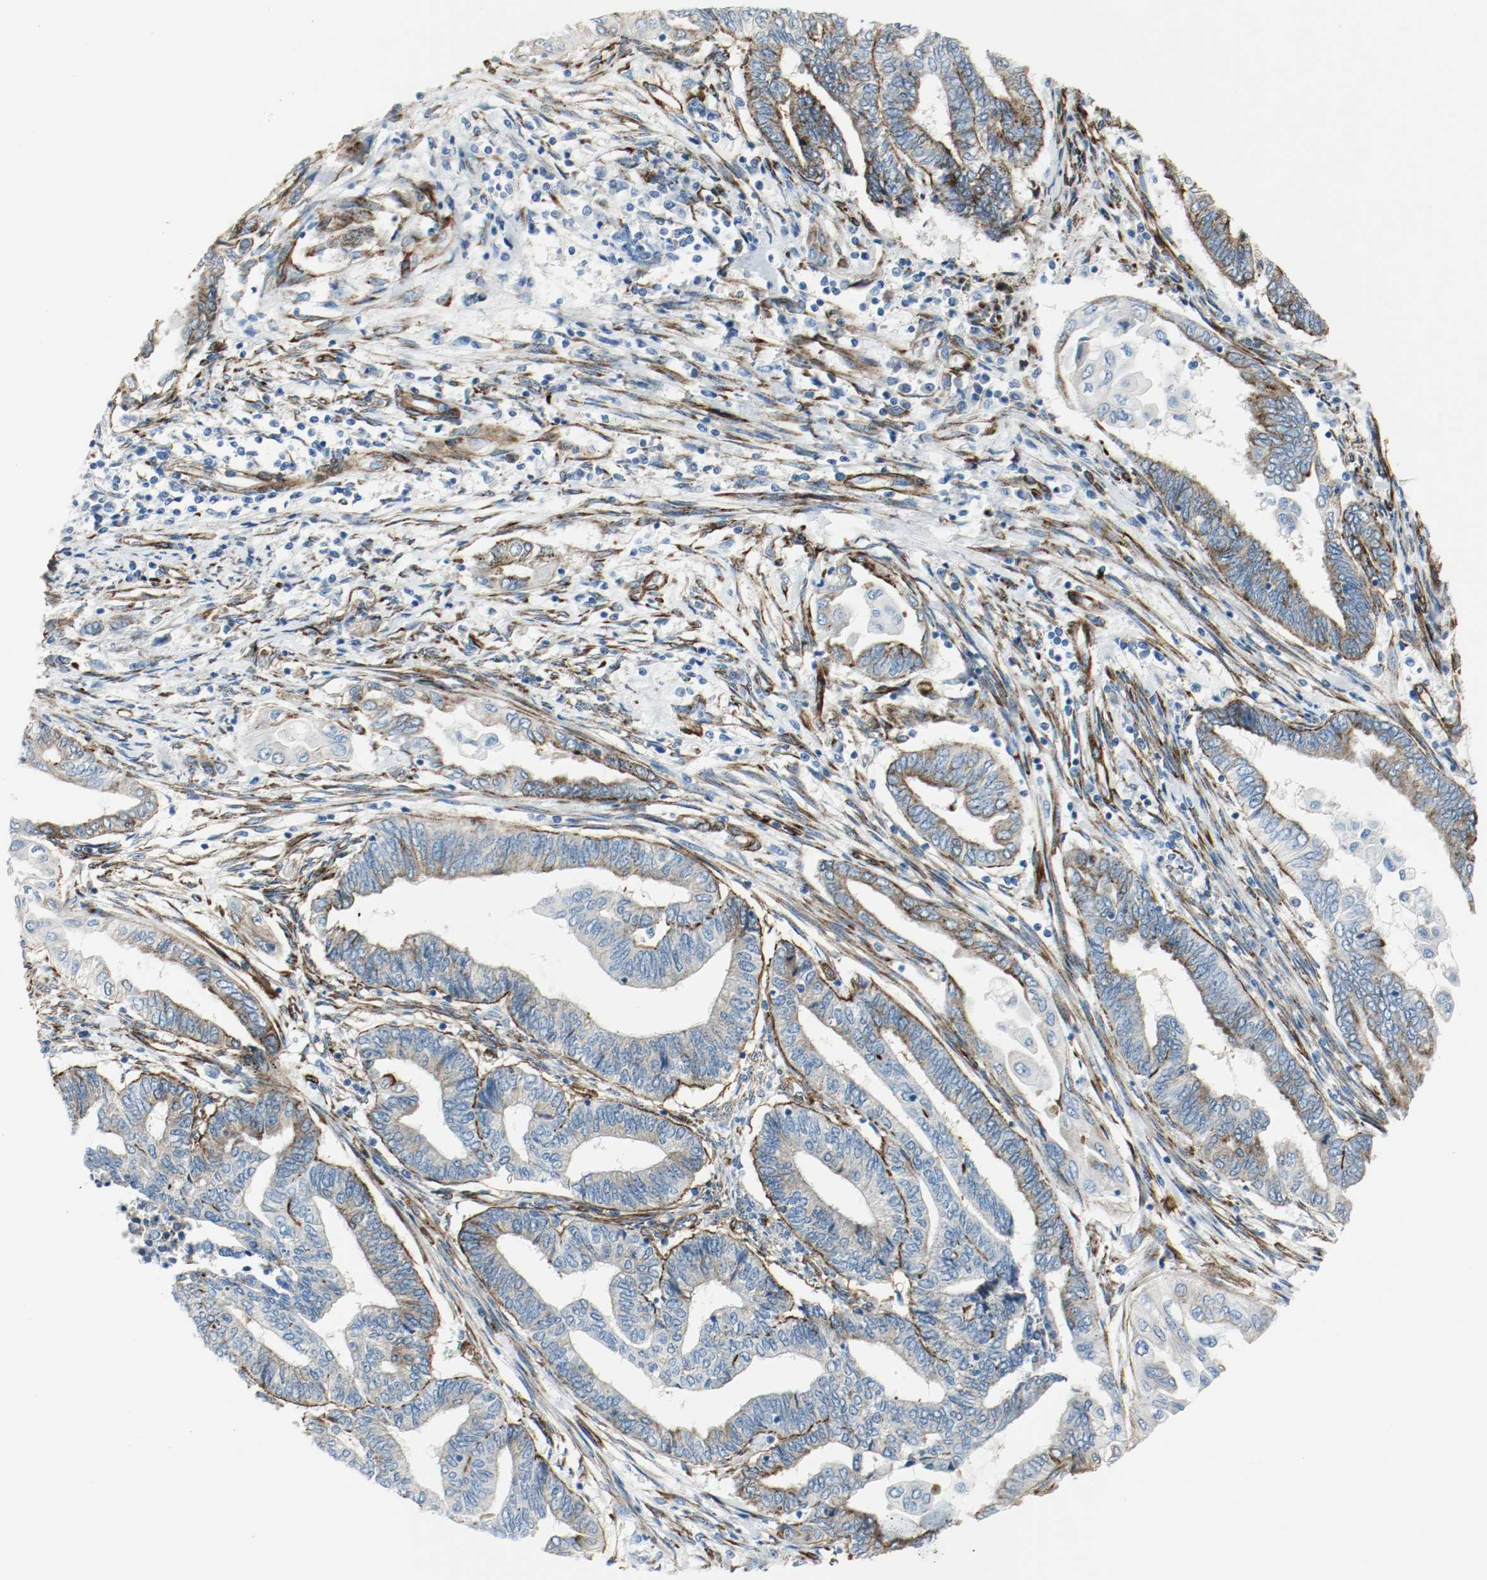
{"staining": {"intensity": "negative", "quantity": "none", "location": "none"}, "tissue": "endometrial cancer", "cell_type": "Tumor cells", "image_type": "cancer", "snomed": [{"axis": "morphology", "description": "Adenocarcinoma, NOS"}, {"axis": "topography", "description": "Uterus"}, {"axis": "topography", "description": "Endometrium"}], "caption": "Tumor cells are negative for protein expression in human endometrial cancer (adenocarcinoma).", "gene": "LAMB1", "patient": {"sex": "female", "age": 70}}